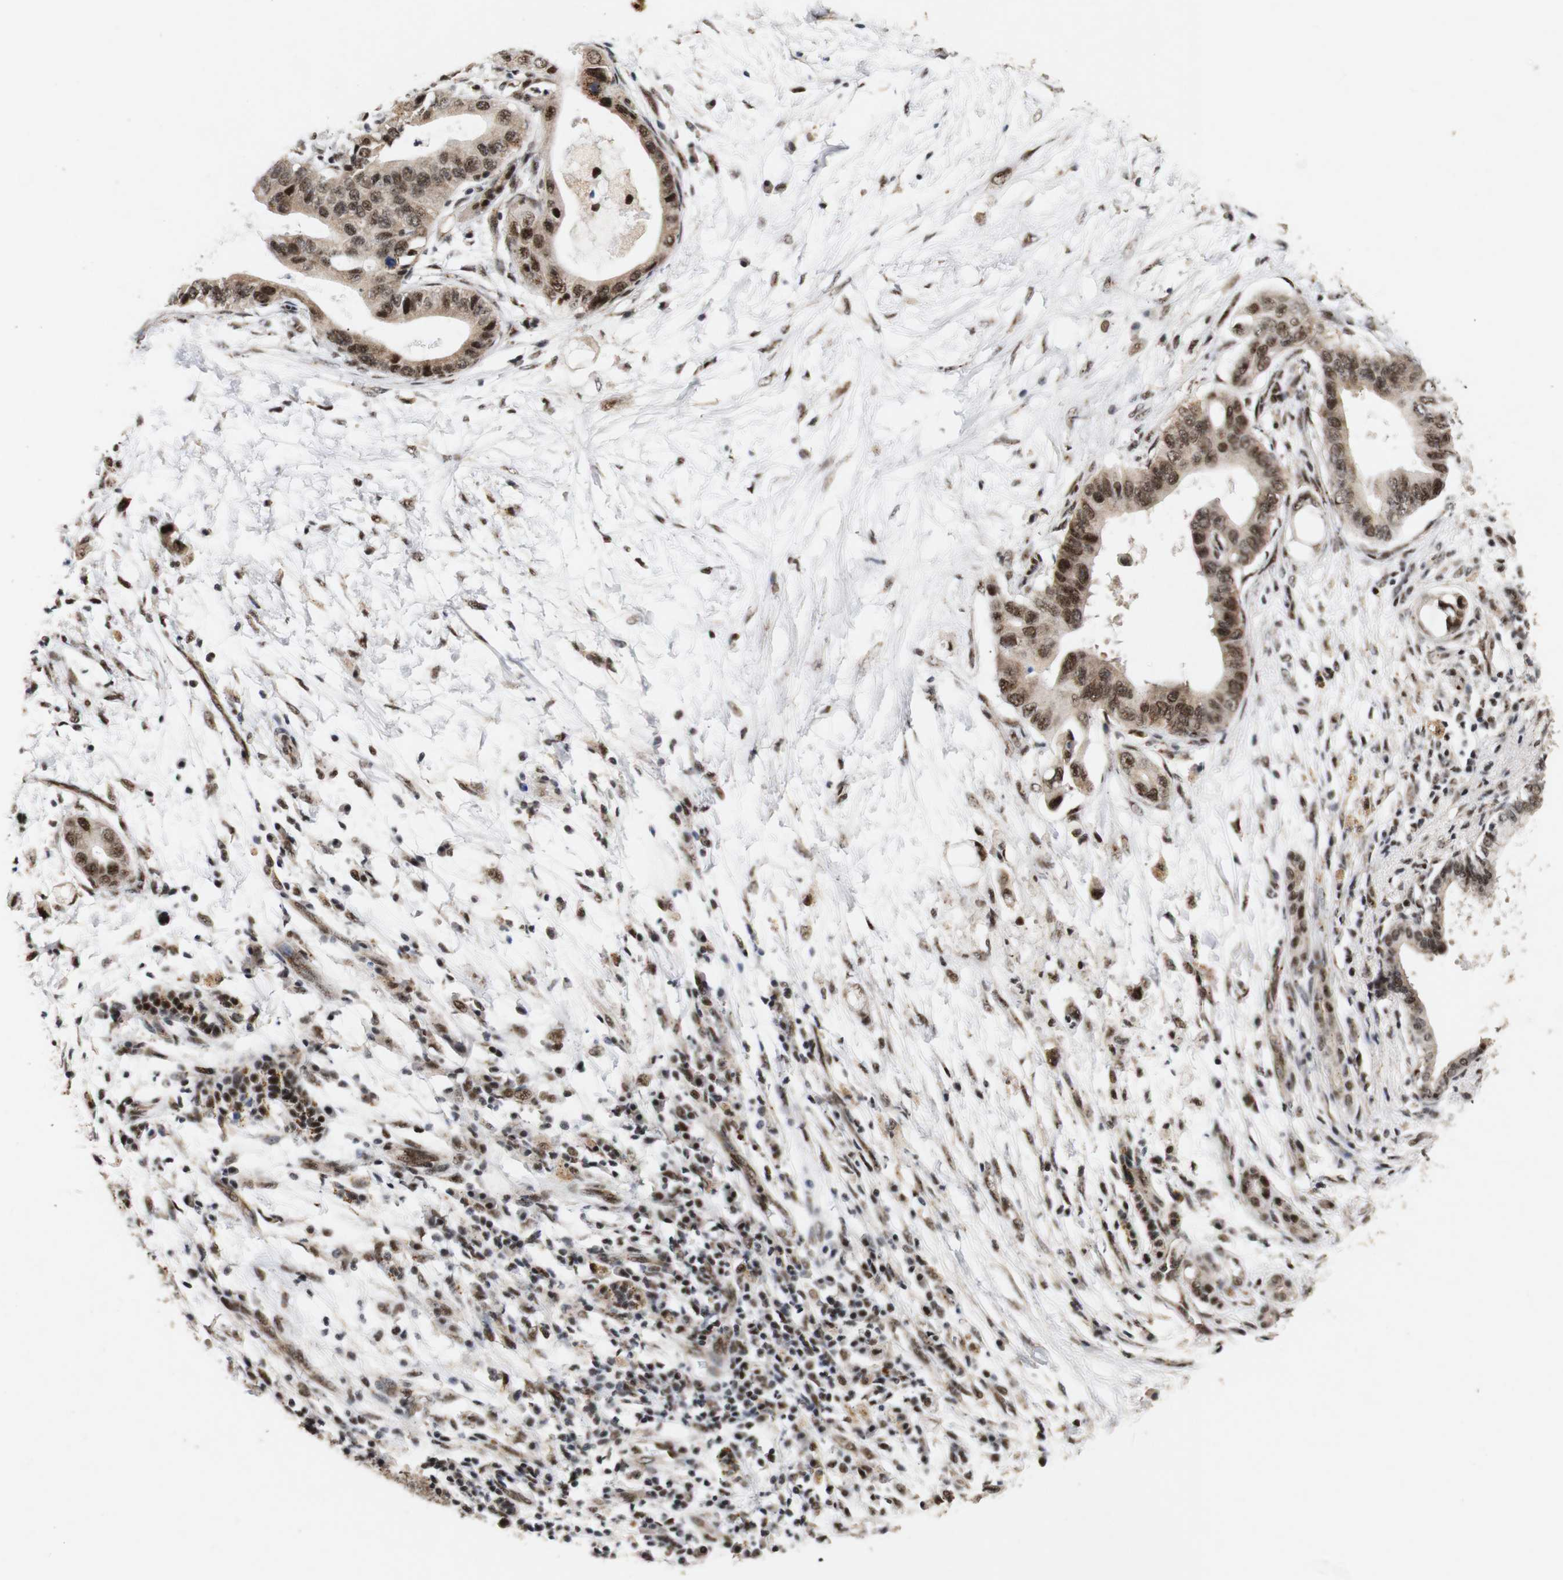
{"staining": {"intensity": "moderate", "quantity": ">75%", "location": "cytoplasmic/membranous,nuclear"}, "tissue": "pancreatic cancer", "cell_type": "Tumor cells", "image_type": "cancer", "snomed": [{"axis": "morphology", "description": "Adenocarcinoma, NOS"}, {"axis": "topography", "description": "Pancreas"}], "caption": "DAB (3,3'-diaminobenzidine) immunohistochemical staining of human pancreatic cancer exhibits moderate cytoplasmic/membranous and nuclear protein positivity in about >75% of tumor cells.", "gene": "PYM1", "patient": {"sex": "male", "age": 77}}